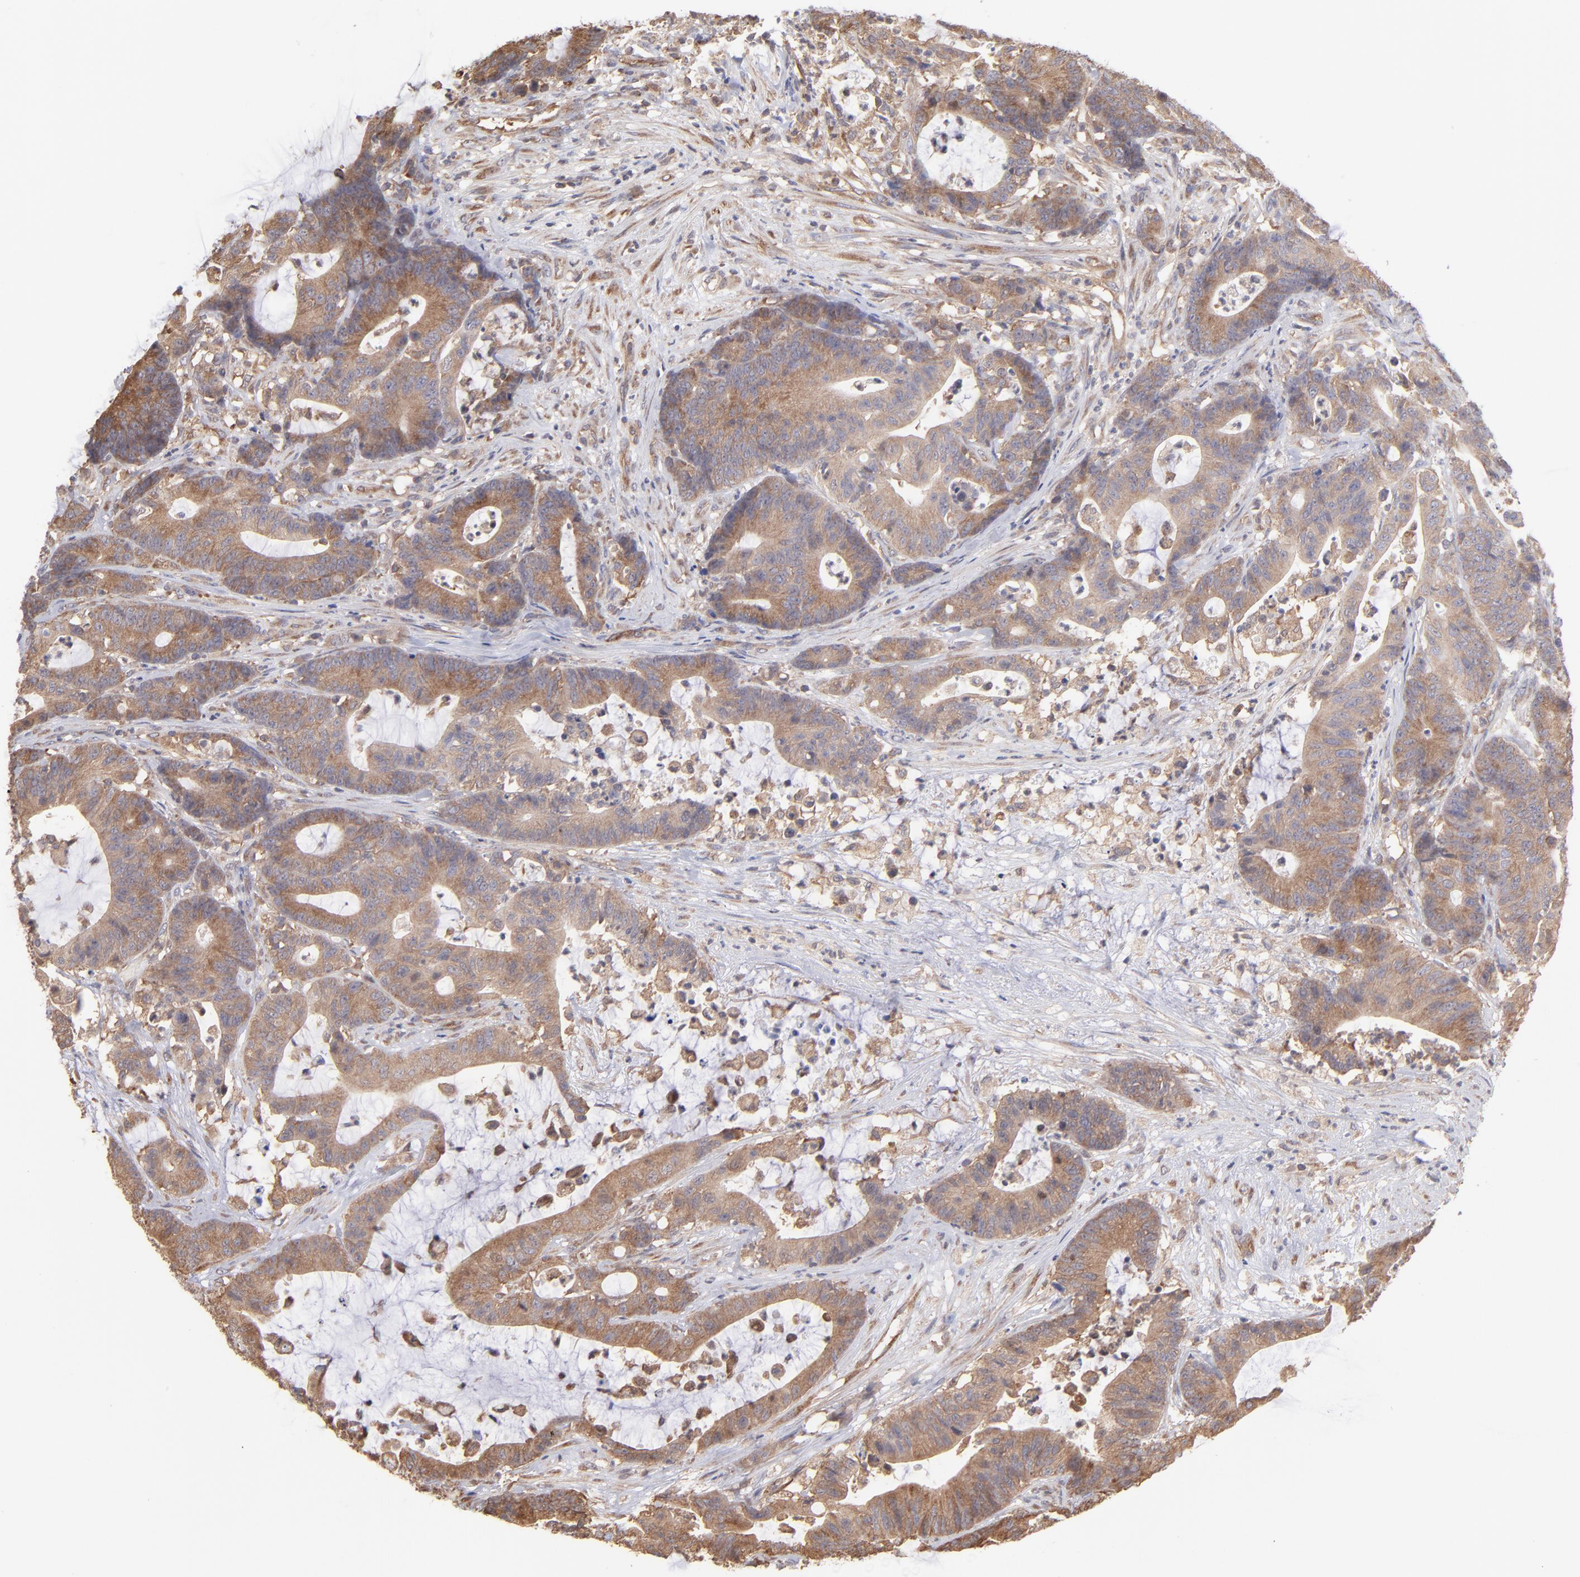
{"staining": {"intensity": "moderate", "quantity": ">75%", "location": "cytoplasmic/membranous"}, "tissue": "colorectal cancer", "cell_type": "Tumor cells", "image_type": "cancer", "snomed": [{"axis": "morphology", "description": "Adenocarcinoma, NOS"}, {"axis": "topography", "description": "Colon"}], "caption": "Tumor cells exhibit moderate cytoplasmic/membranous staining in approximately >75% of cells in adenocarcinoma (colorectal). The staining was performed using DAB to visualize the protein expression in brown, while the nuclei were stained in blue with hematoxylin (Magnification: 20x).", "gene": "MAPRE1", "patient": {"sex": "female", "age": 84}}